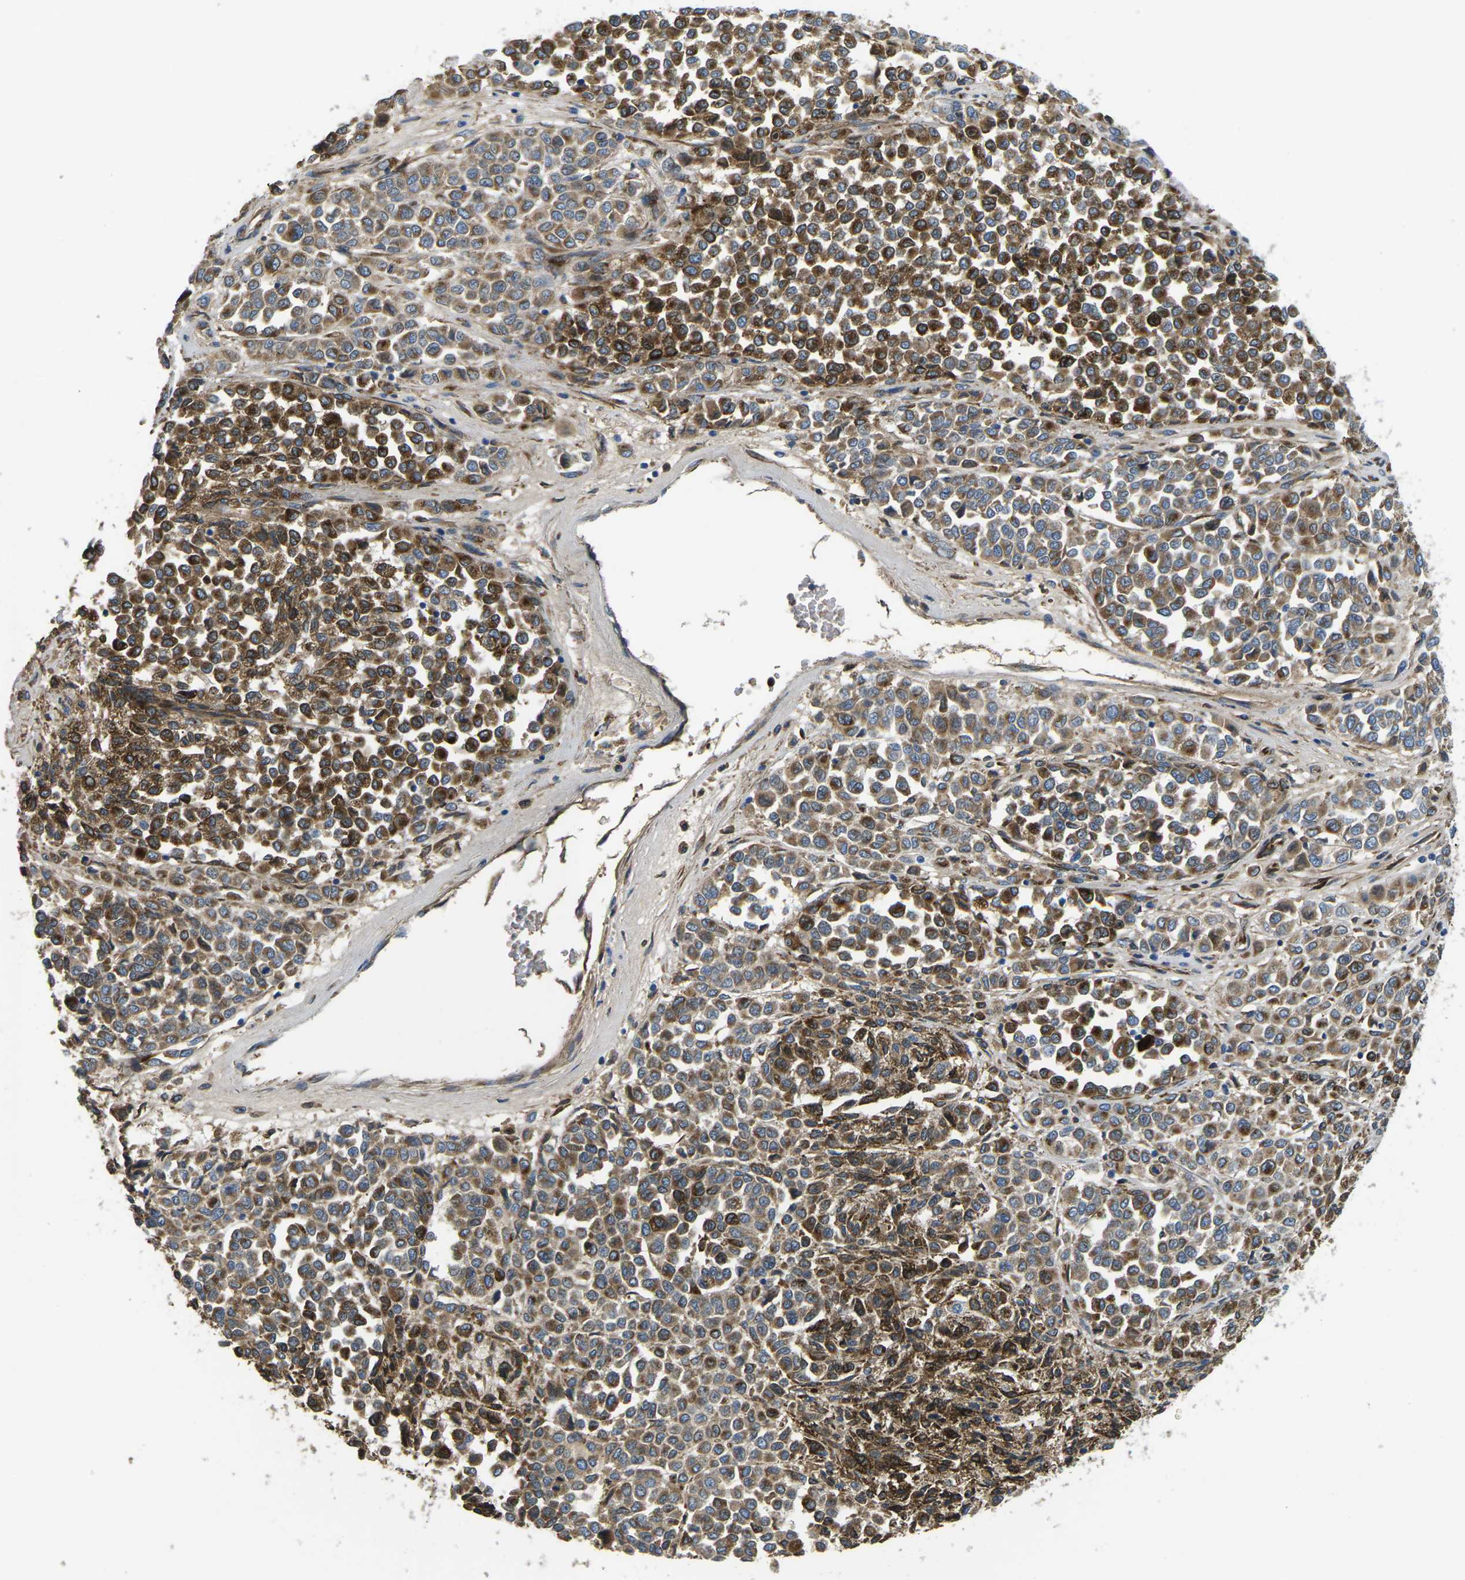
{"staining": {"intensity": "moderate", "quantity": ">75%", "location": "cytoplasmic/membranous"}, "tissue": "melanoma", "cell_type": "Tumor cells", "image_type": "cancer", "snomed": [{"axis": "morphology", "description": "Malignant melanoma, Metastatic site"}, {"axis": "topography", "description": "Pancreas"}], "caption": "IHC of human melanoma demonstrates medium levels of moderate cytoplasmic/membranous expression in about >75% of tumor cells.", "gene": "PDZD8", "patient": {"sex": "female", "age": 30}}